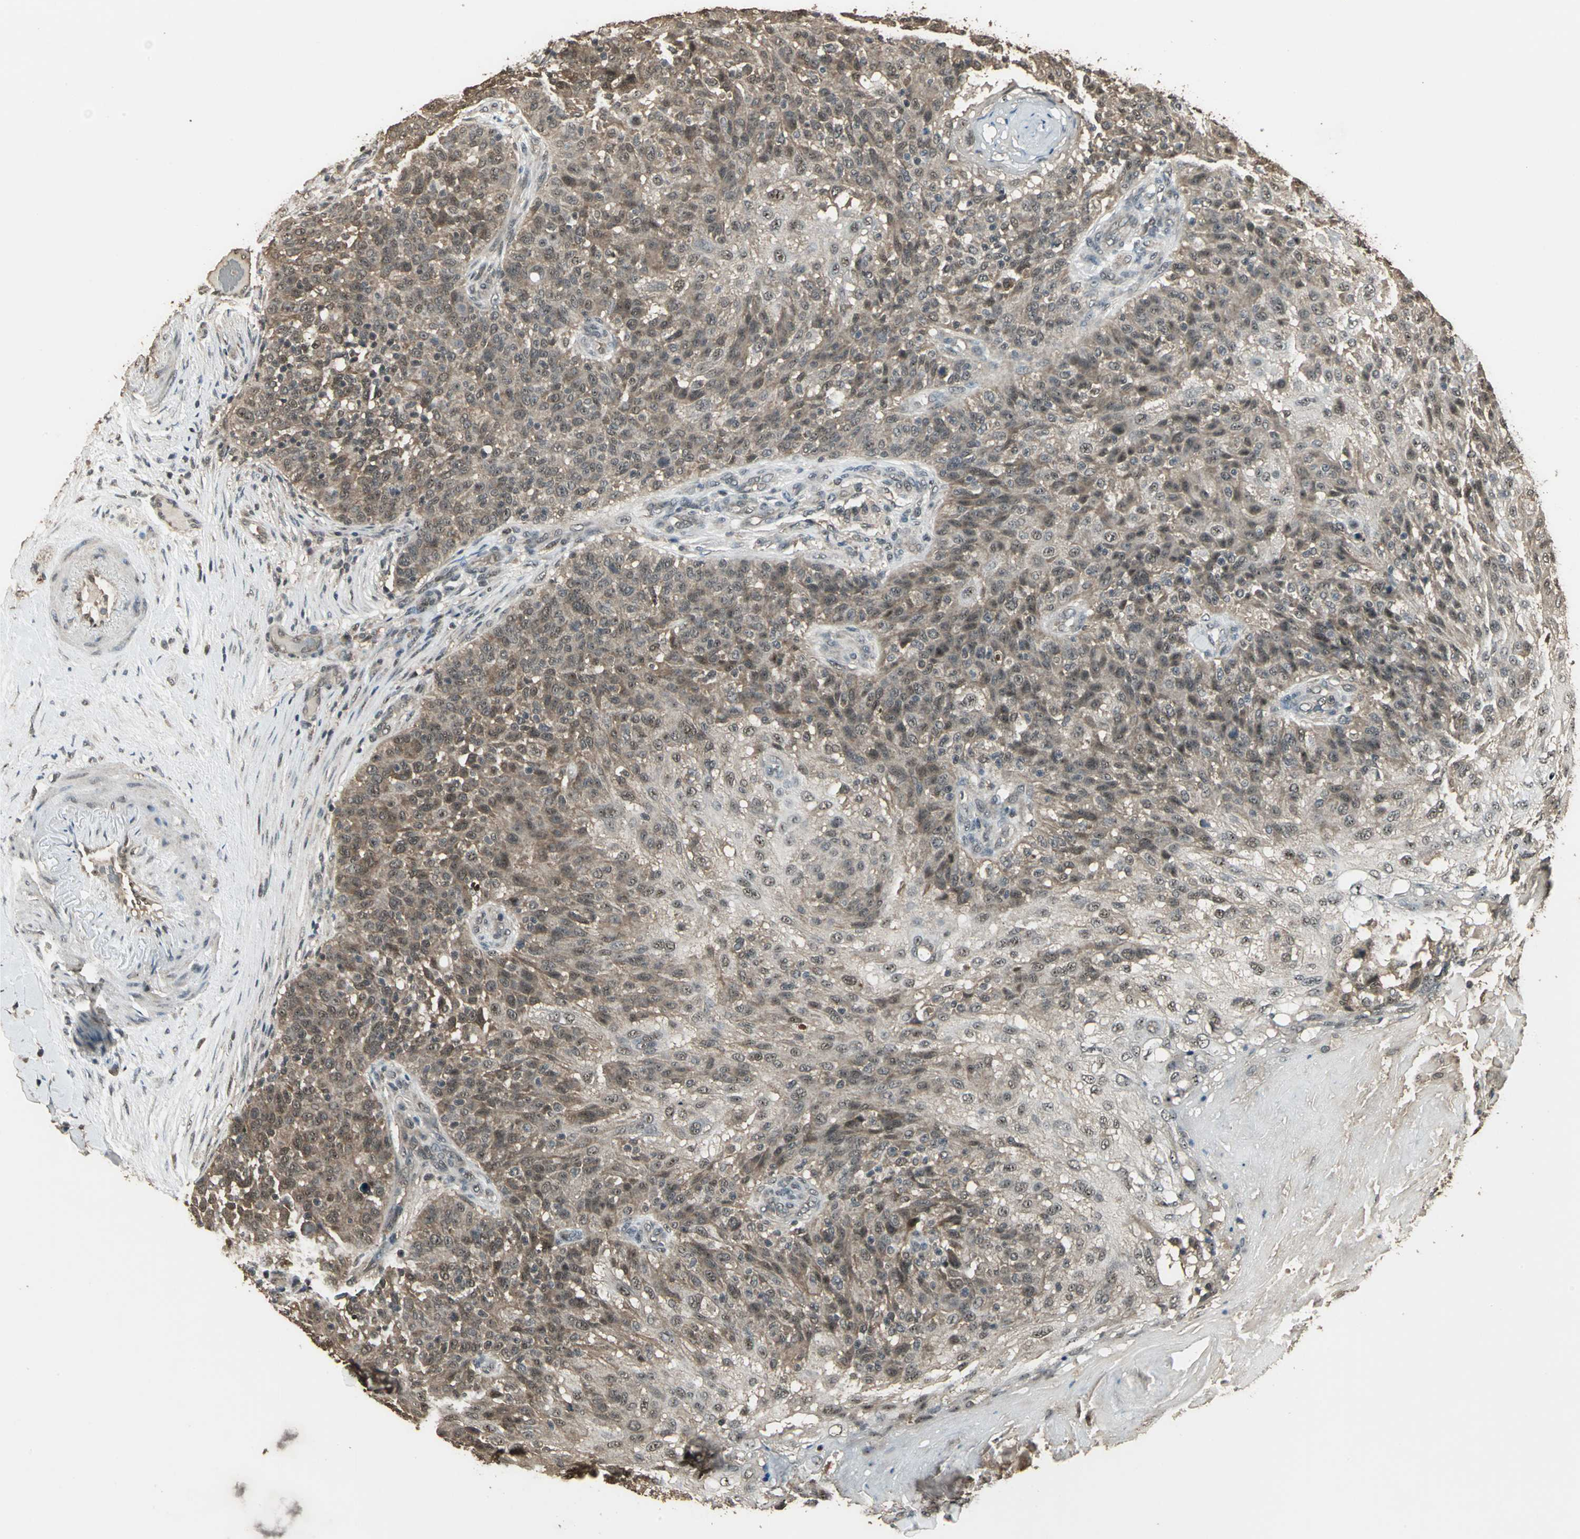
{"staining": {"intensity": "moderate", "quantity": "25%-75%", "location": "cytoplasmic/membranous"}, "tissue": "skin cancer", "cell_type": "Tumor cells", "image_type": "cancer", "snomed": [{"axis": "morphology", "description": "Normal tissue, NOS"}, {"axis": "morphology", "description": "Squamous cell carcinoma, NOS"}, {"axis": "topography", "description": "Skin"}], "caption": "Approximately 25%-75% of tumor cells in human skin cancer (squamous cell carcinoma) demonstrate moderate cytoplasmic/membranous protein positivity as visualized by brown immunohistochemical staining.", "gene": "UCHL5", "patient": {"sex": "female", "age": 83}}